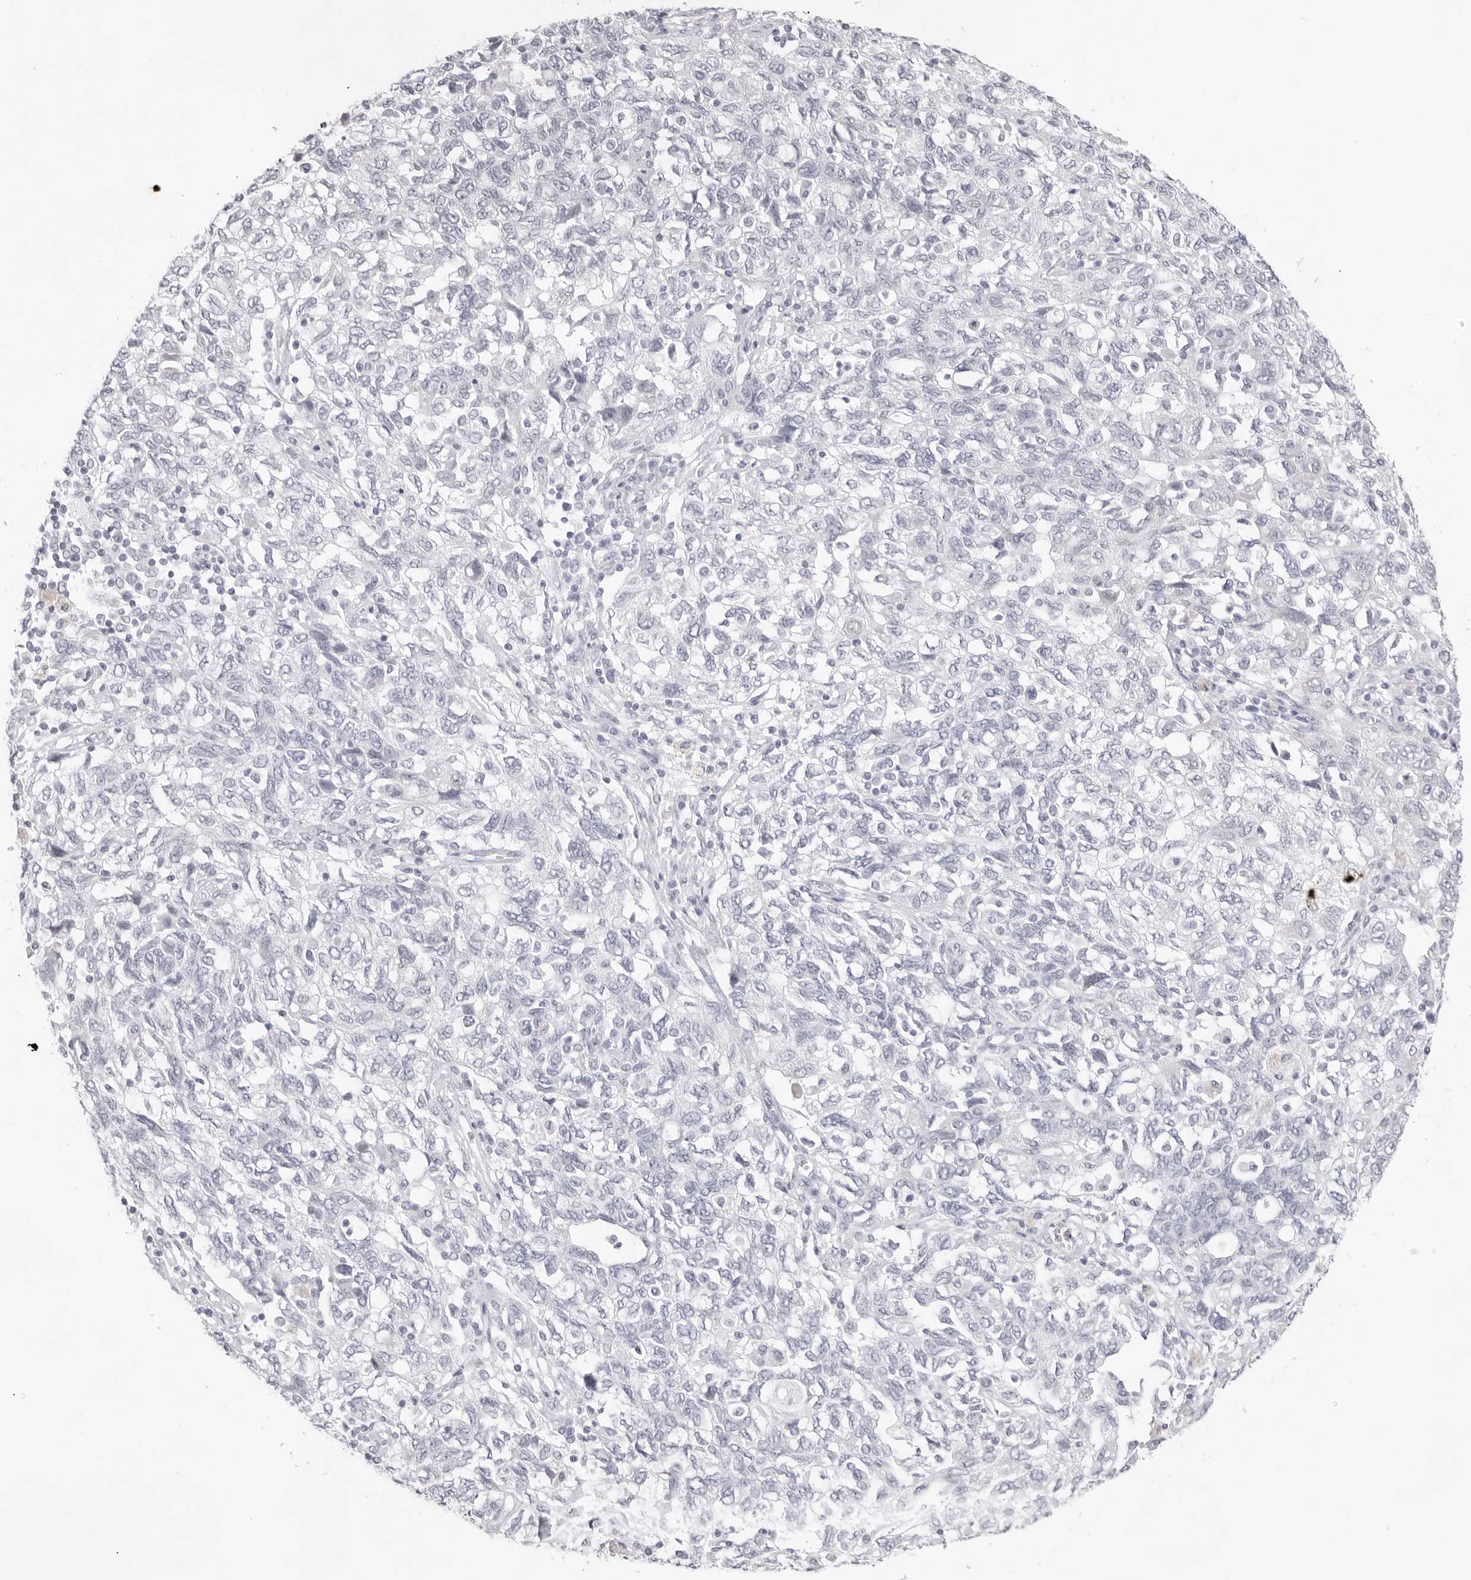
{"staining": {"intensity": "negative", "quantity": "none", "location": "none"}, "tissue": "ovarian cancer", "cell_type": "Tumor cells", "image_type": "cancer", "snomed": [{"axis": "morphology", "description": "Carcinoma, NOS"}, {"axis": "morphology", "description": "Cystadenocarcinoma, serous, NOS"}, {"axis": "topography", "description": "Ovary"}], "caption": "The photomicrograph reveals no staining of tumor cells in ovarian carcinoma.", "gene": "FDPS", "patient": {"sex": "female", "age": 69}}